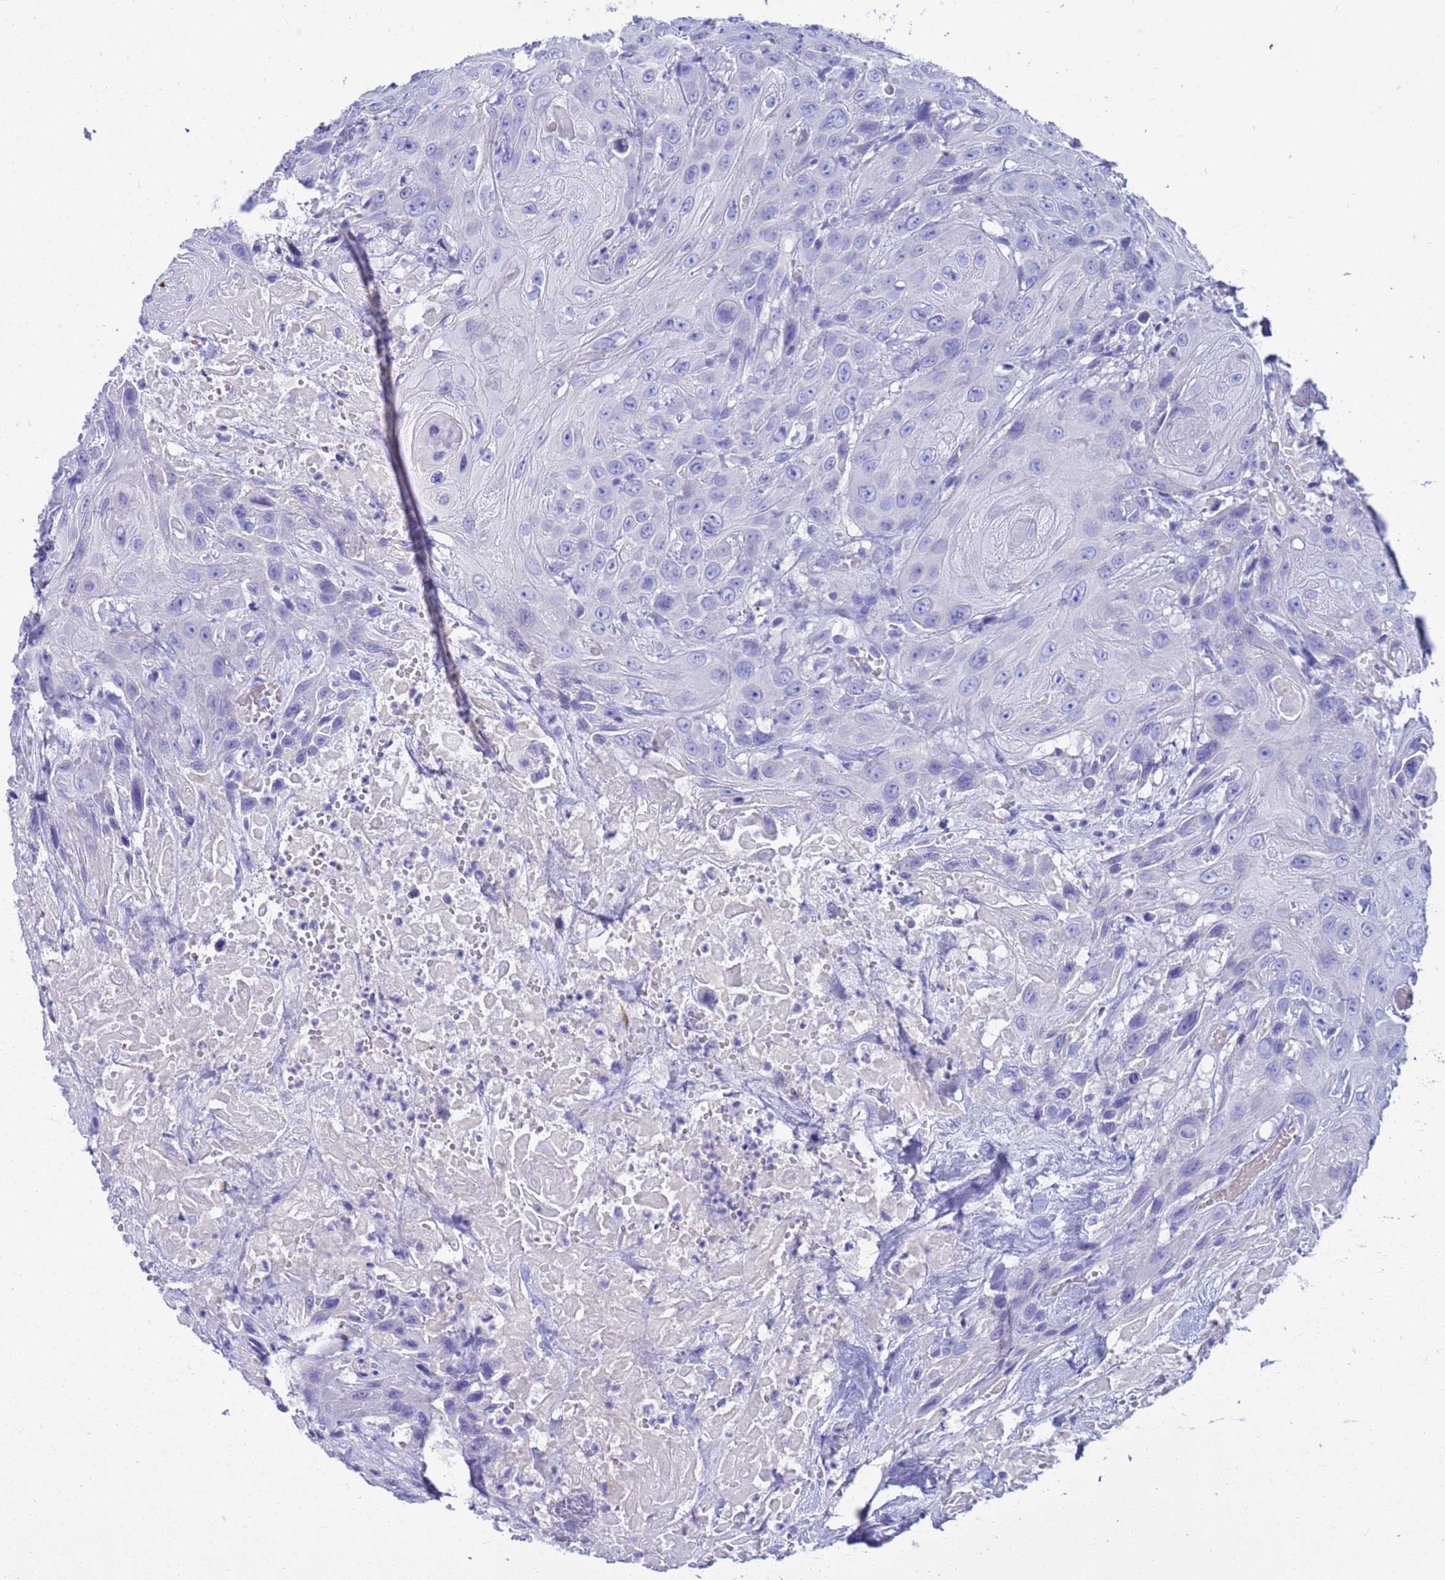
{"staining": {"intensity": "negative", "quantity": "none", "location": "none"}, "tissue": "head and neck cancer", "cell_type": "Tumor cells", "image_type": "cancer", "snomed": [{"axis": "morphology", "description": "Squamous cell carcinoma, NOS"}, {"axis": "topography", "description": "Head-Neck"}], "caption": "High power microscopy histopathology image of an IHC image of head and neck squamous cell carcinoma, revealing no significant positivity in tumor cells.", "gene": "SYCN", "patient": {"sex": "male", "age": 81}}